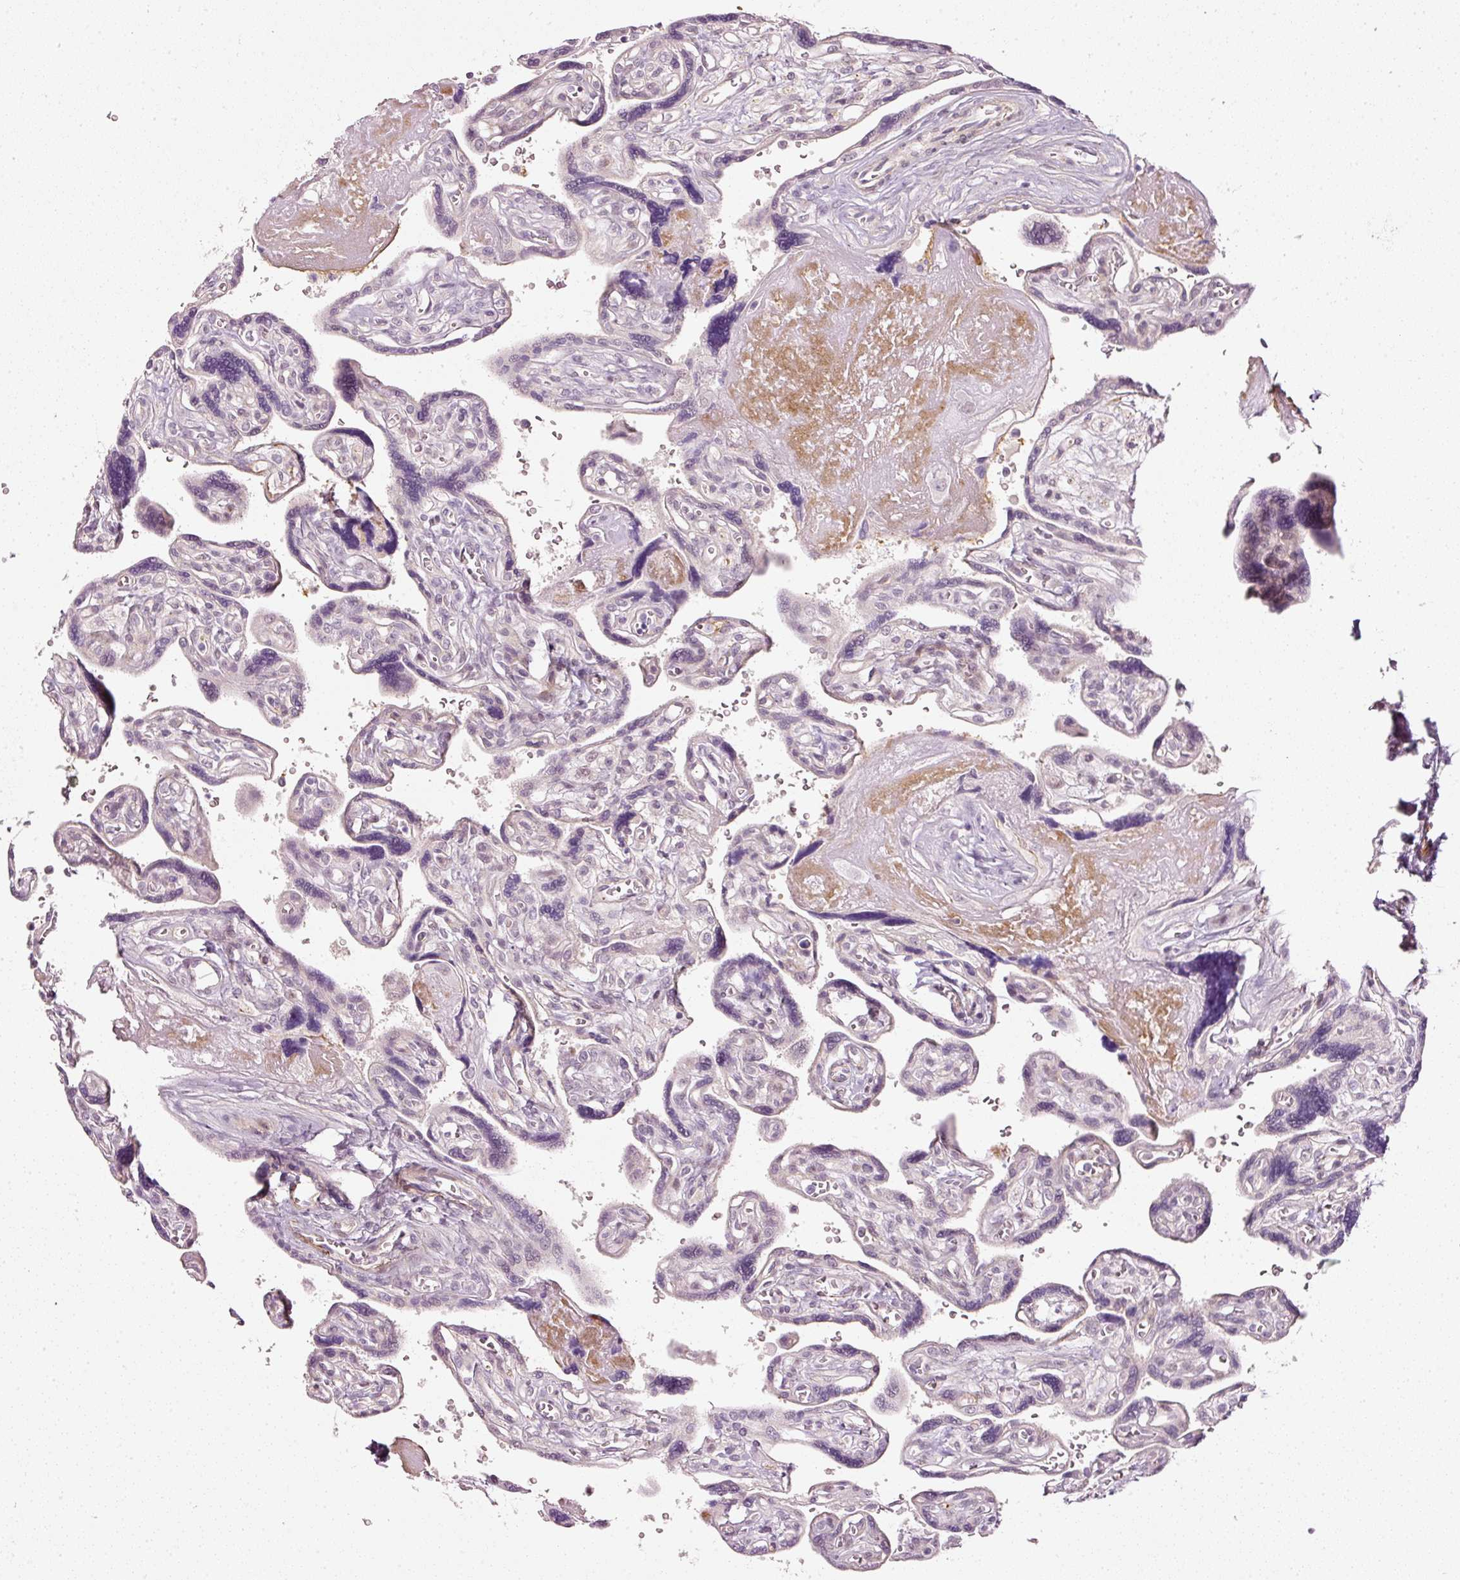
{"staining": {"intensity": "negative", "quantity": "none", "location": "none"}, "tissue": "placenta", "cell_type": "Decidual cells", "image_type": "normal", "snomed": [{"axis": "morphology", "description": "Normal tissue, NOS"}, {"axis": "topography", "description": "Placenta"}], "caption": "Immunohistochemistry micrograph of unremarkable placenta: human placenta stained with DAB displays no significant protein expression in decidual cells.", "gene": "TOGARAM1", "patient": {"sex": "female", "age": 39}}